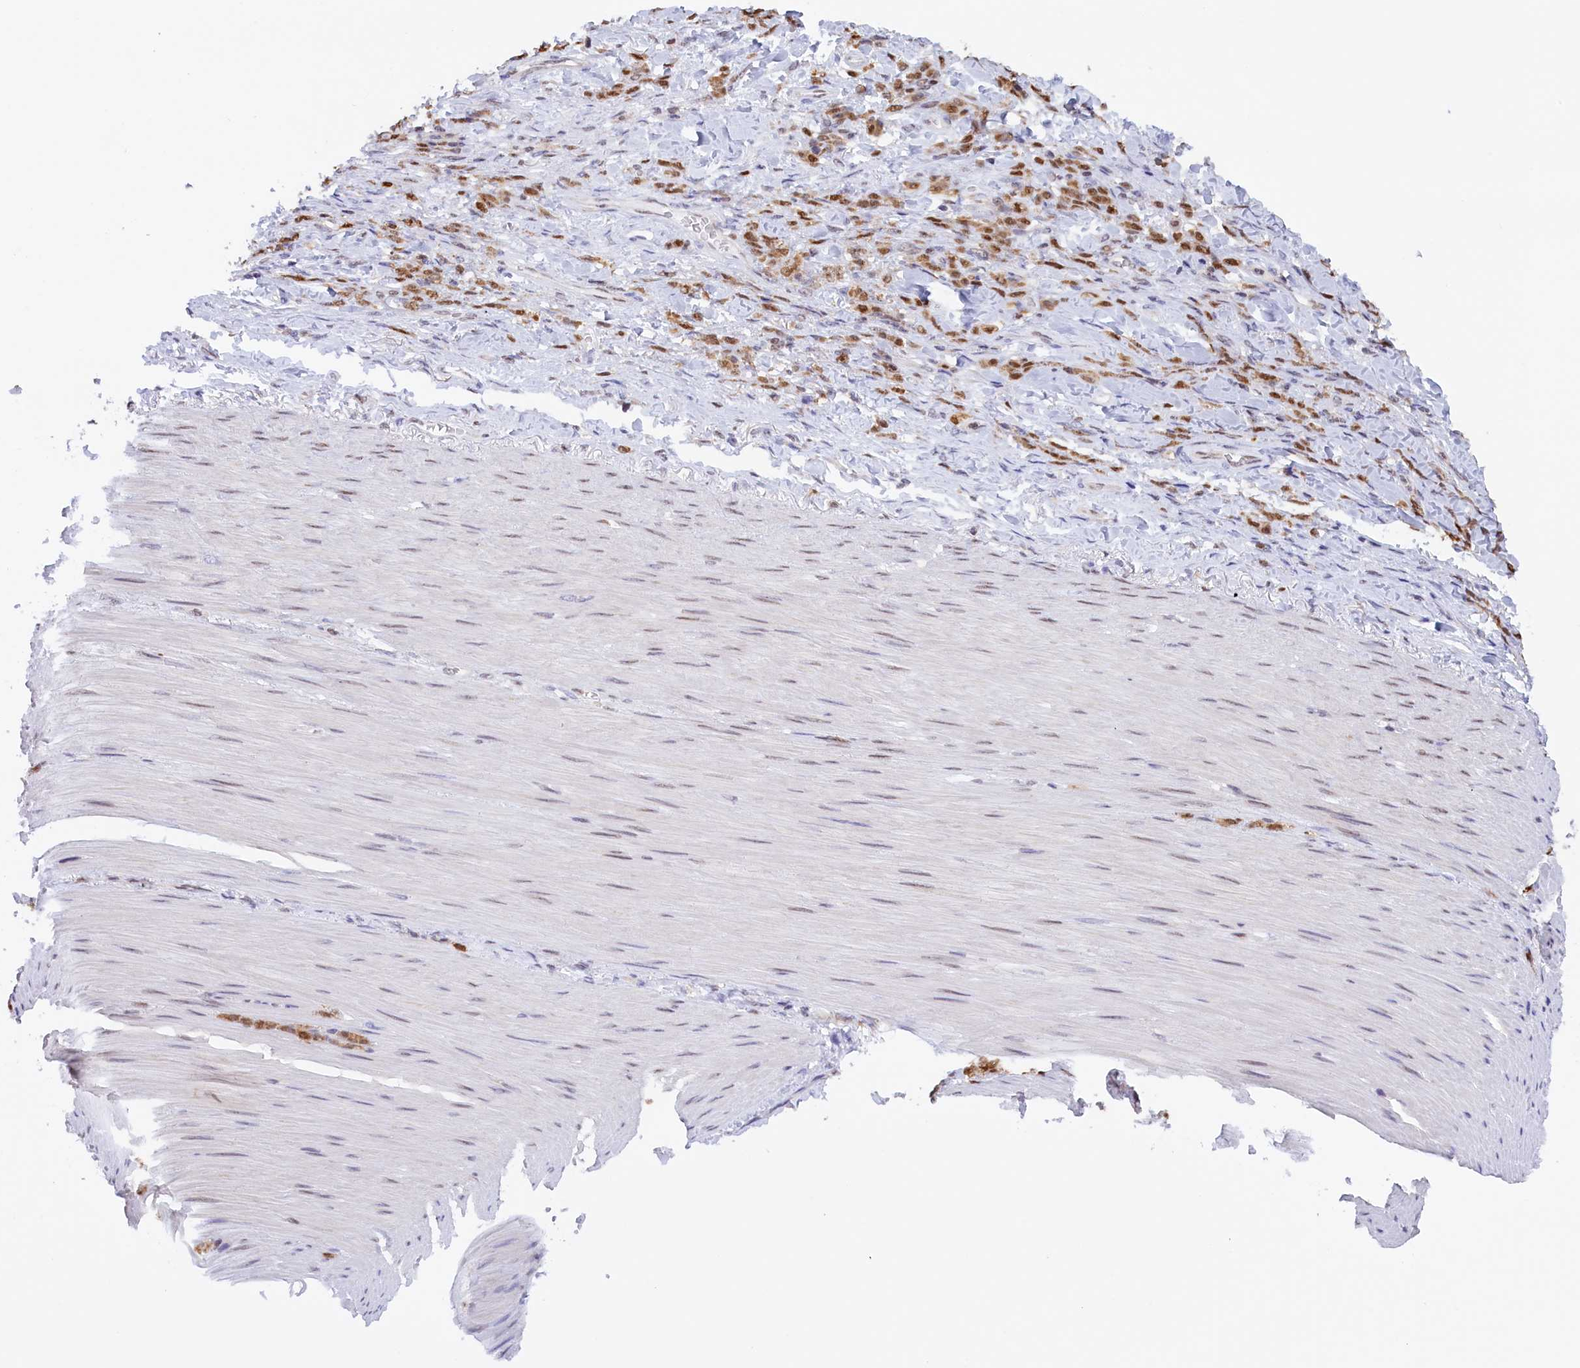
{"staining": {"intensity": "moderate", "quantity": ">75%", "location": "nuclear"}, "tissue": "stomach cancer", "cell_type": "Tumor cells", "image_type": "cancer", "snomed": [{"axis": "morphology", "description": "Normal tissue, NOS"}, {"axis": "morphology", "description": "Adenocarcinoma, NOS"}, {"axis": "topography", "description": "Stomach"}], "caption": "The immunohistochemical stain highlights moderate nuclear expression in tumor cells of adenocarcinoma (stomach) tissue.", "gene": "IZUMO2", "patient": {"sex": "male", "age": 82}}